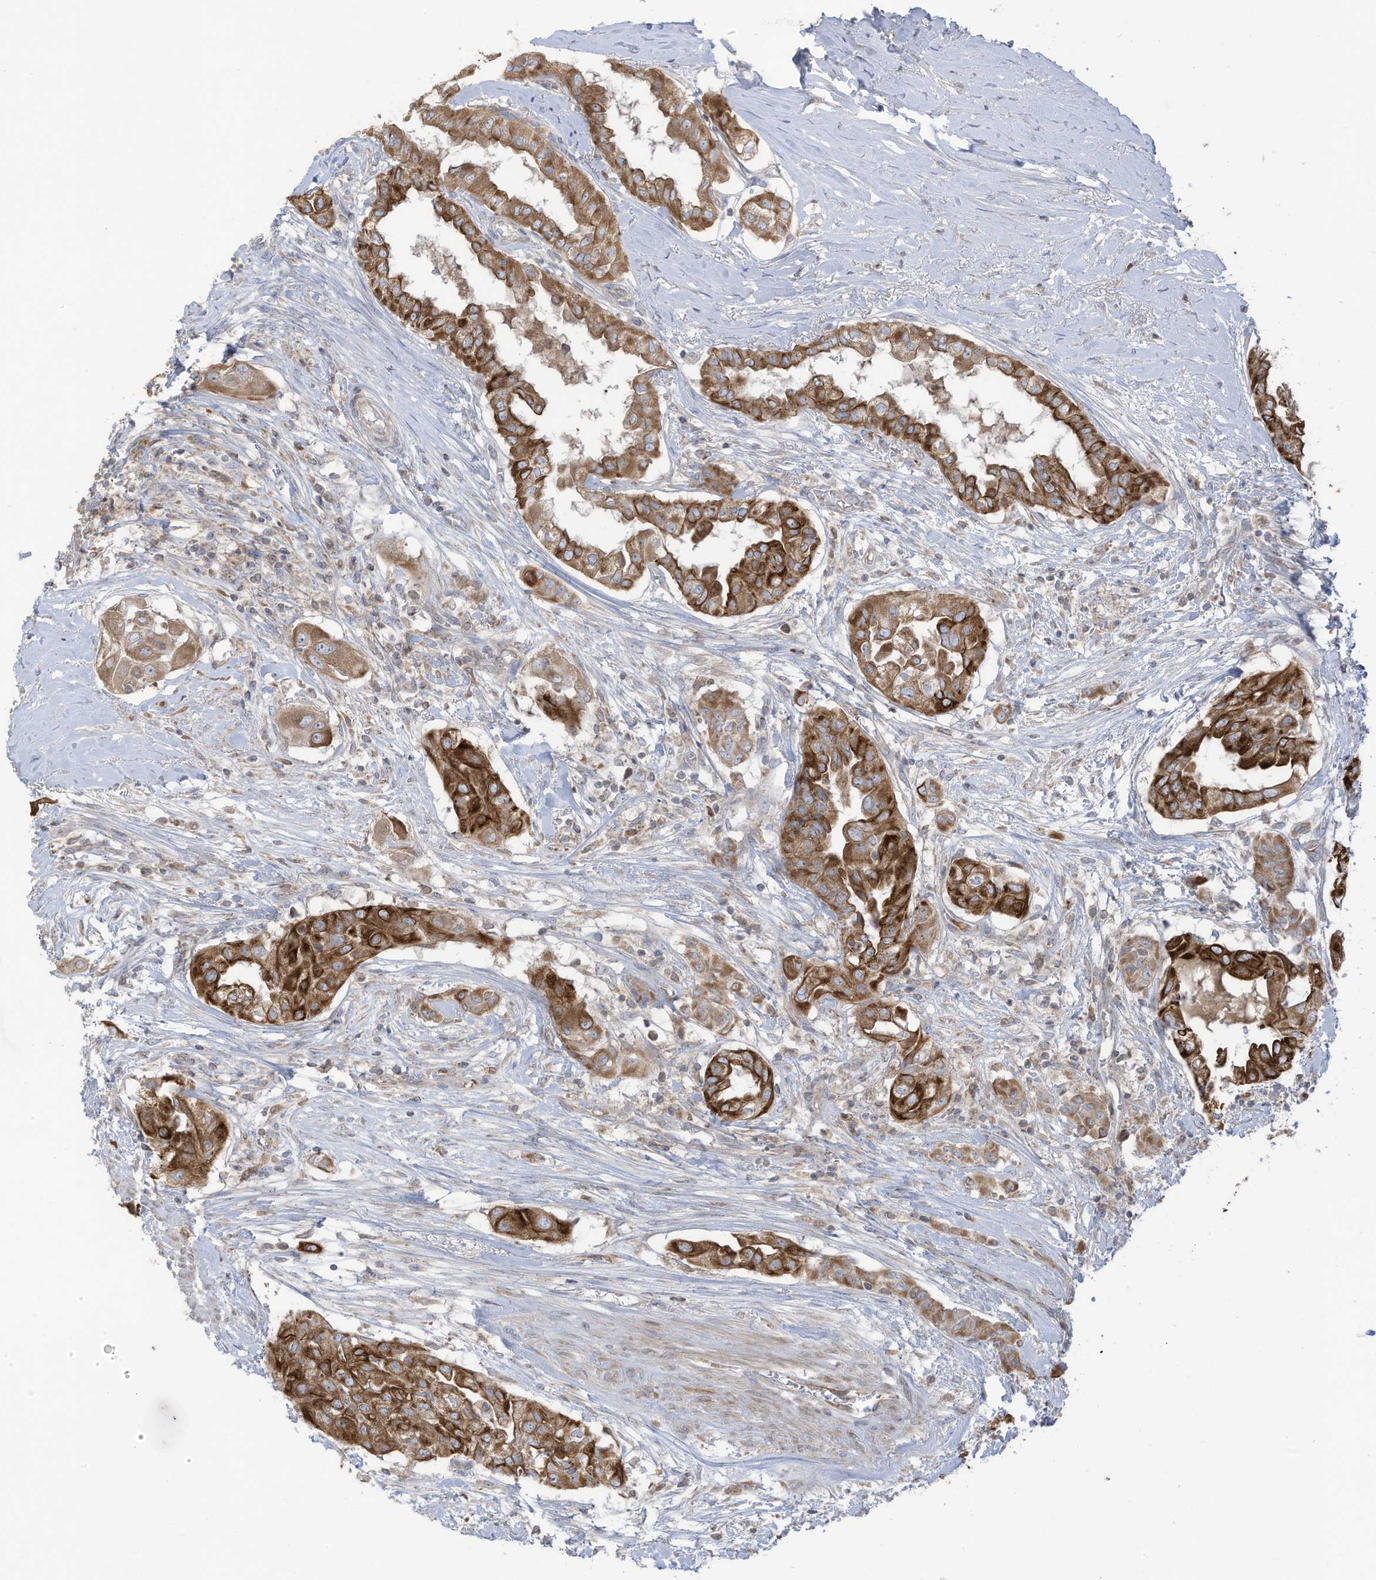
{"staining": {"intensity": "strong", "quantity": "25%-75%", "location": "cytoplasmic/membranous"}, "tissue": "thyroid cancer", "cell_type": "Tumor cells", "image_type": "cancer", "snomed": [{"axis": "morphology", "description": "Papillary adenocarcinoma, NOS"}, {"axis": "topography", "description": "Thyroid gland"}], "caption": "Thyroid cancer (papillary adenocarcinoma) stained for a protein (brown) reveals strong cytoplasmic/membranous positive expression in approximately 25%-75% of tumor cells.", "gene": "CGAS", "patient": {"sex": "female", "age": 59}}